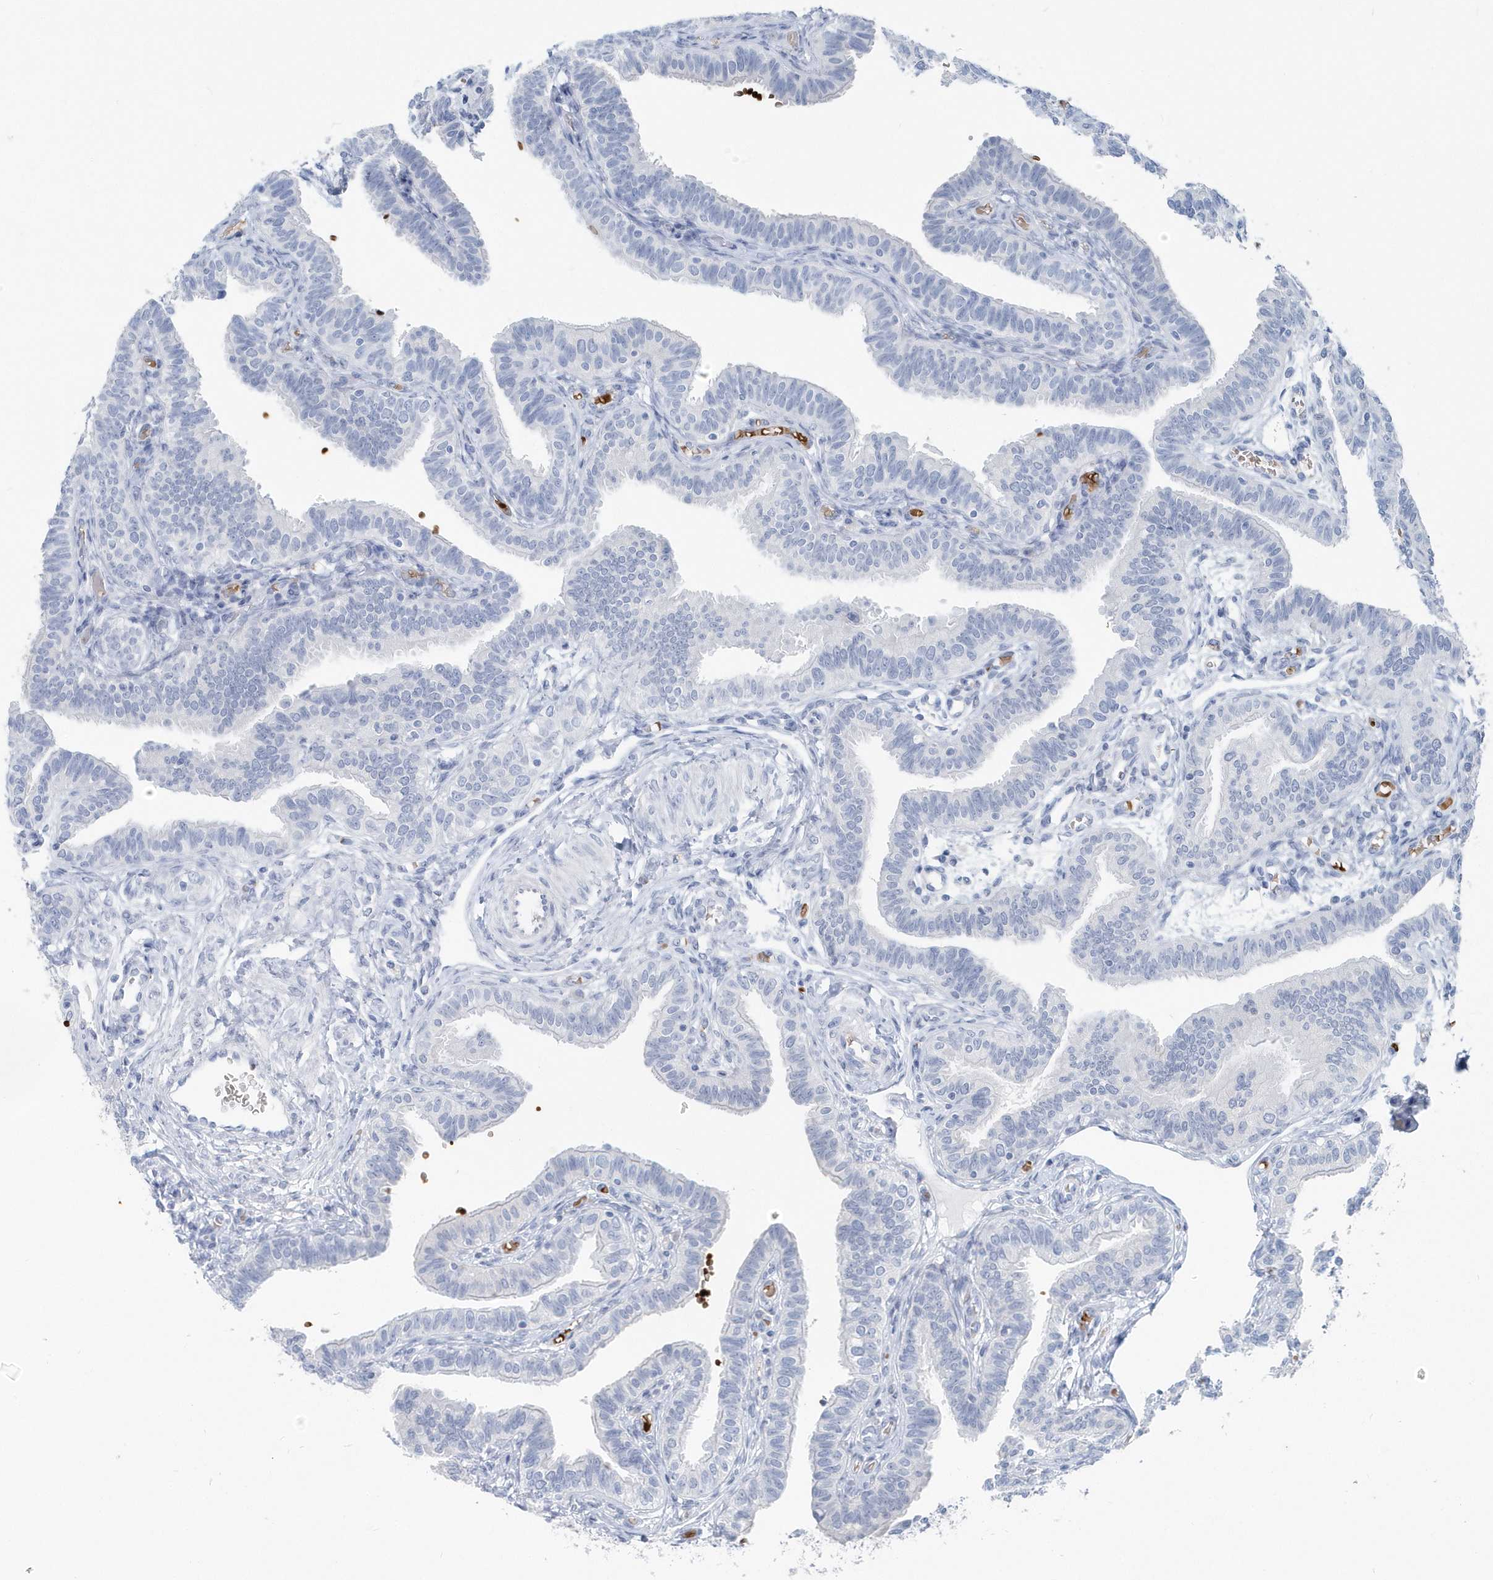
{"staining": {"intensity": "negative", "quantity": "none", "location": "none"}, "tissue": "fallopian tube", "cell_type": "Glandular cells", "image_type": "normal", "snomed": [{"axis": "morphology", "description": "Normal tissue, NOS"}, {"axis": "topography", "description": "Fallopian tube"}], "caption": "This is a histopathology image of immunohistochemistry staining of unremarkable fallopian tube, which shows no positivity in glandular cells.", "gene": "HBA2", "patient": {"sex": "female", "age": 39}}